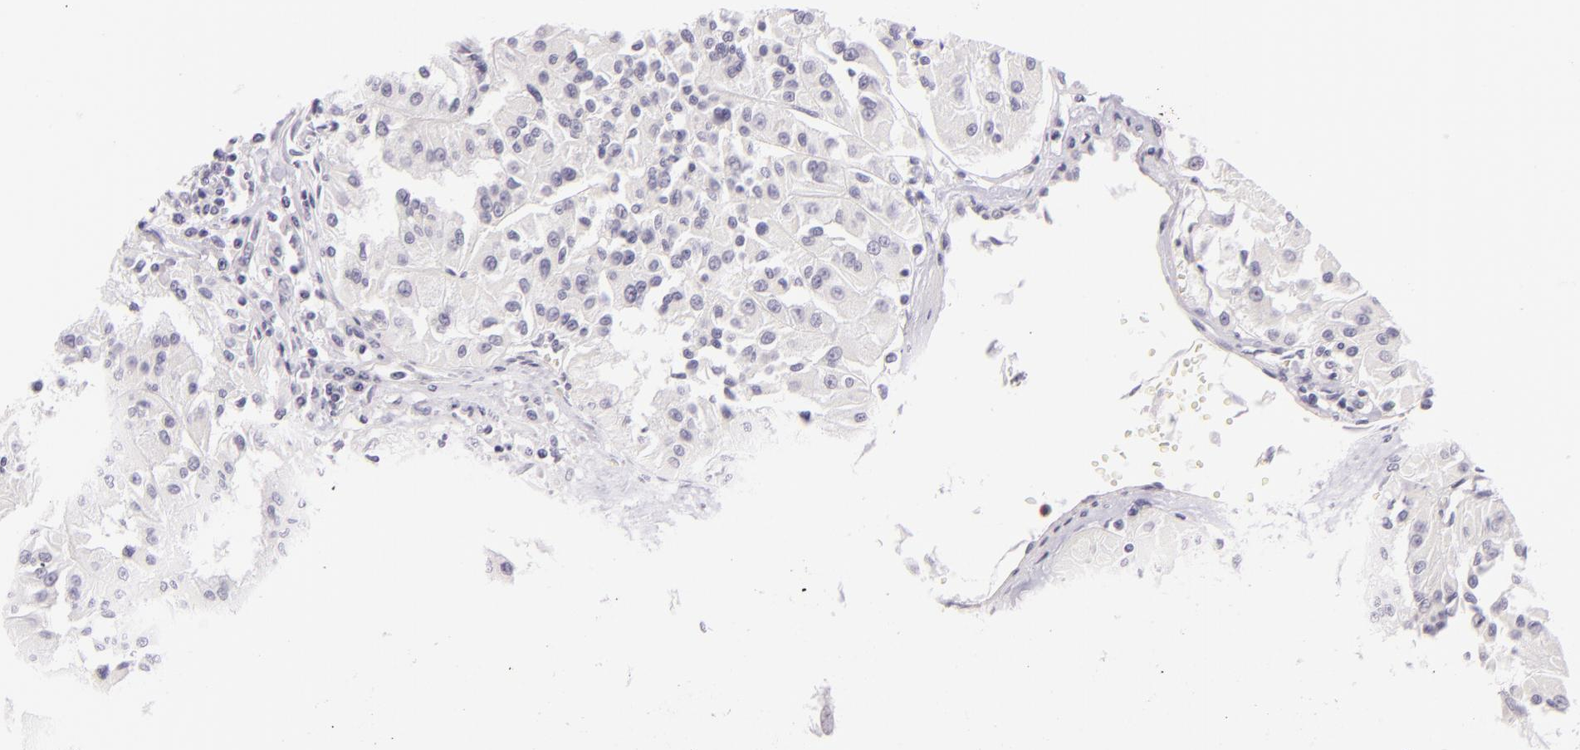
{"staining": {"intensity": "negative", "quantity": "none", "location": "none"}, "tissue": "renal cancer", "cell_type": "Tumor cells", "image_type": "cancer", "snomed": [{"axis": "morphology", "description": "Adenocarcinoma, NOS"}, {"axis": "topography", "description": "Kidney"}], "caption": "This is an IHC photomicrograph of adenocarcinoma (renal). There is no staining in tumor cells.", "gene": "CBS", "patient": {"sex": "male", "age": 78}}